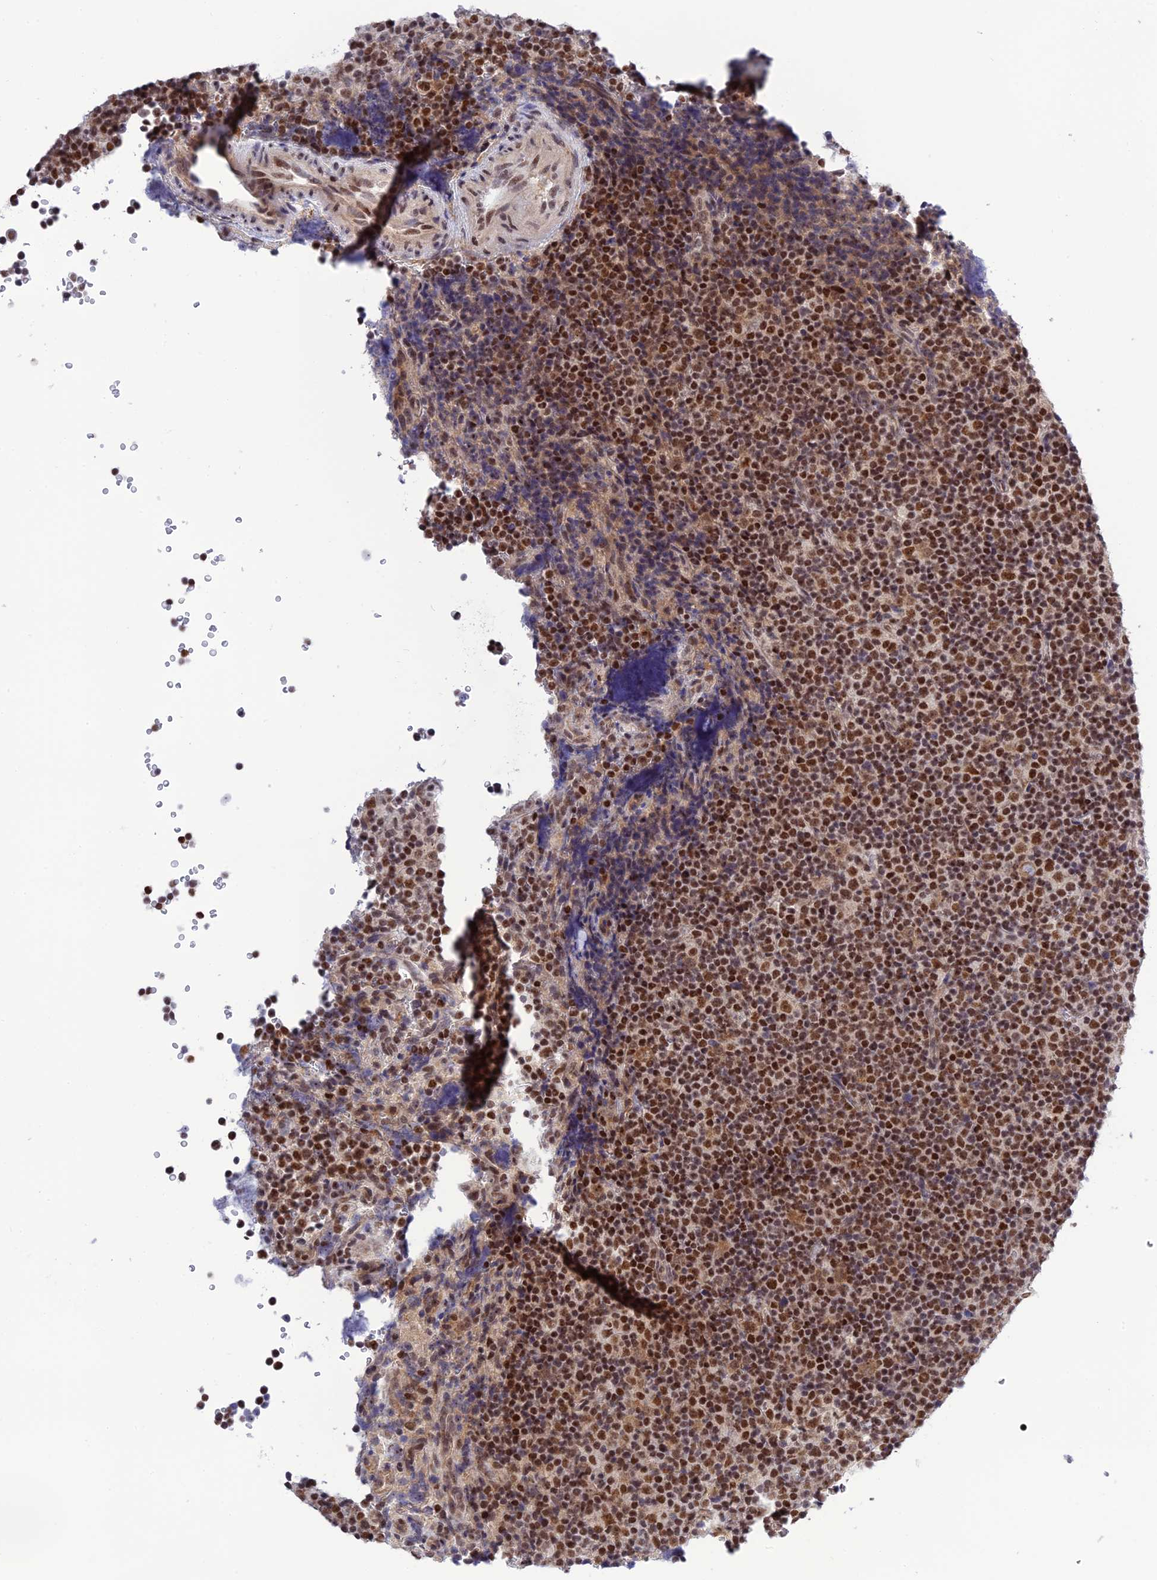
{"staining": {"intensity": "moderate", "quantity": ">75%", "location": "nuclear"}, "tissue": "lymphoma", "cell_type": "Tumor cells", "image_type": "cancer", "snomed": [{"axis": "morphology", "description": "Malignant lymphoma, non-Hodgkin's type, Low grade"}, {"axis": "topography", "description": "Lymph node"}], "caption": "Tumor cells display moderate nuclear expression in about >75% of cells in malignant lymphoma, non-Hodgkin's type (low-grade).", "gene": "TCEA1", "patient": {"sex": "female", "age": 67}}